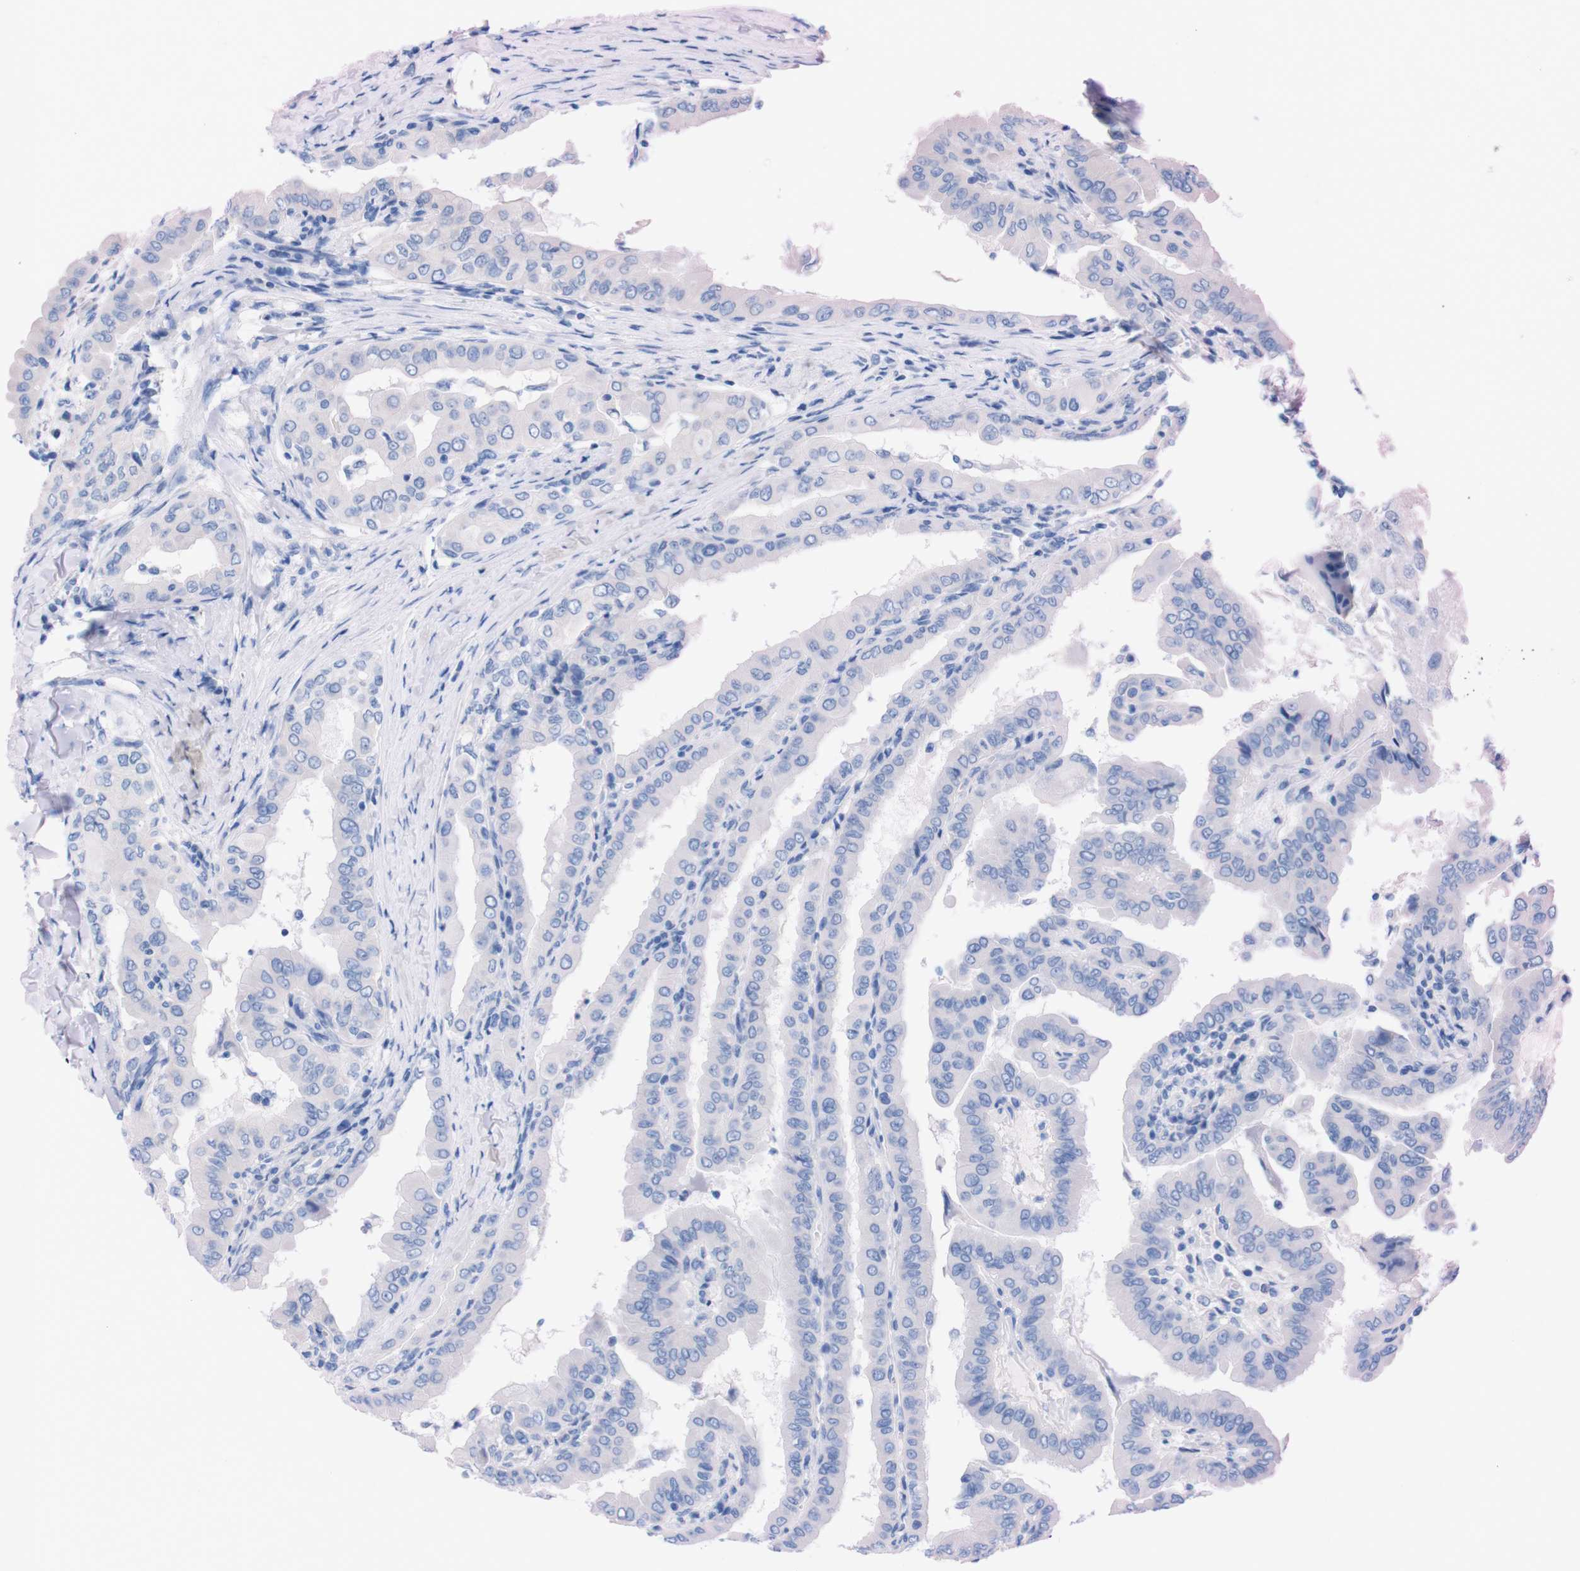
{"staining": {"intensity": "negative", "quantity": "none", "location": "none"}, "tissue": "thyroid cancer", "cell_type": "Tumor cells", "image_type": "cancer", "snomed": [{"axis": "morphology", "description": "Papillary adenocarcinoma, NOS"}, {"axis": "topography", "description": "Thyroid gland"}], "caption": "Immunohistochemical staining of thyroid papillary adenocarcinoma shows no significant staining in tumor cells.", "gene": "TMEM243", "patient": {"sex": "male", "age": 33}}